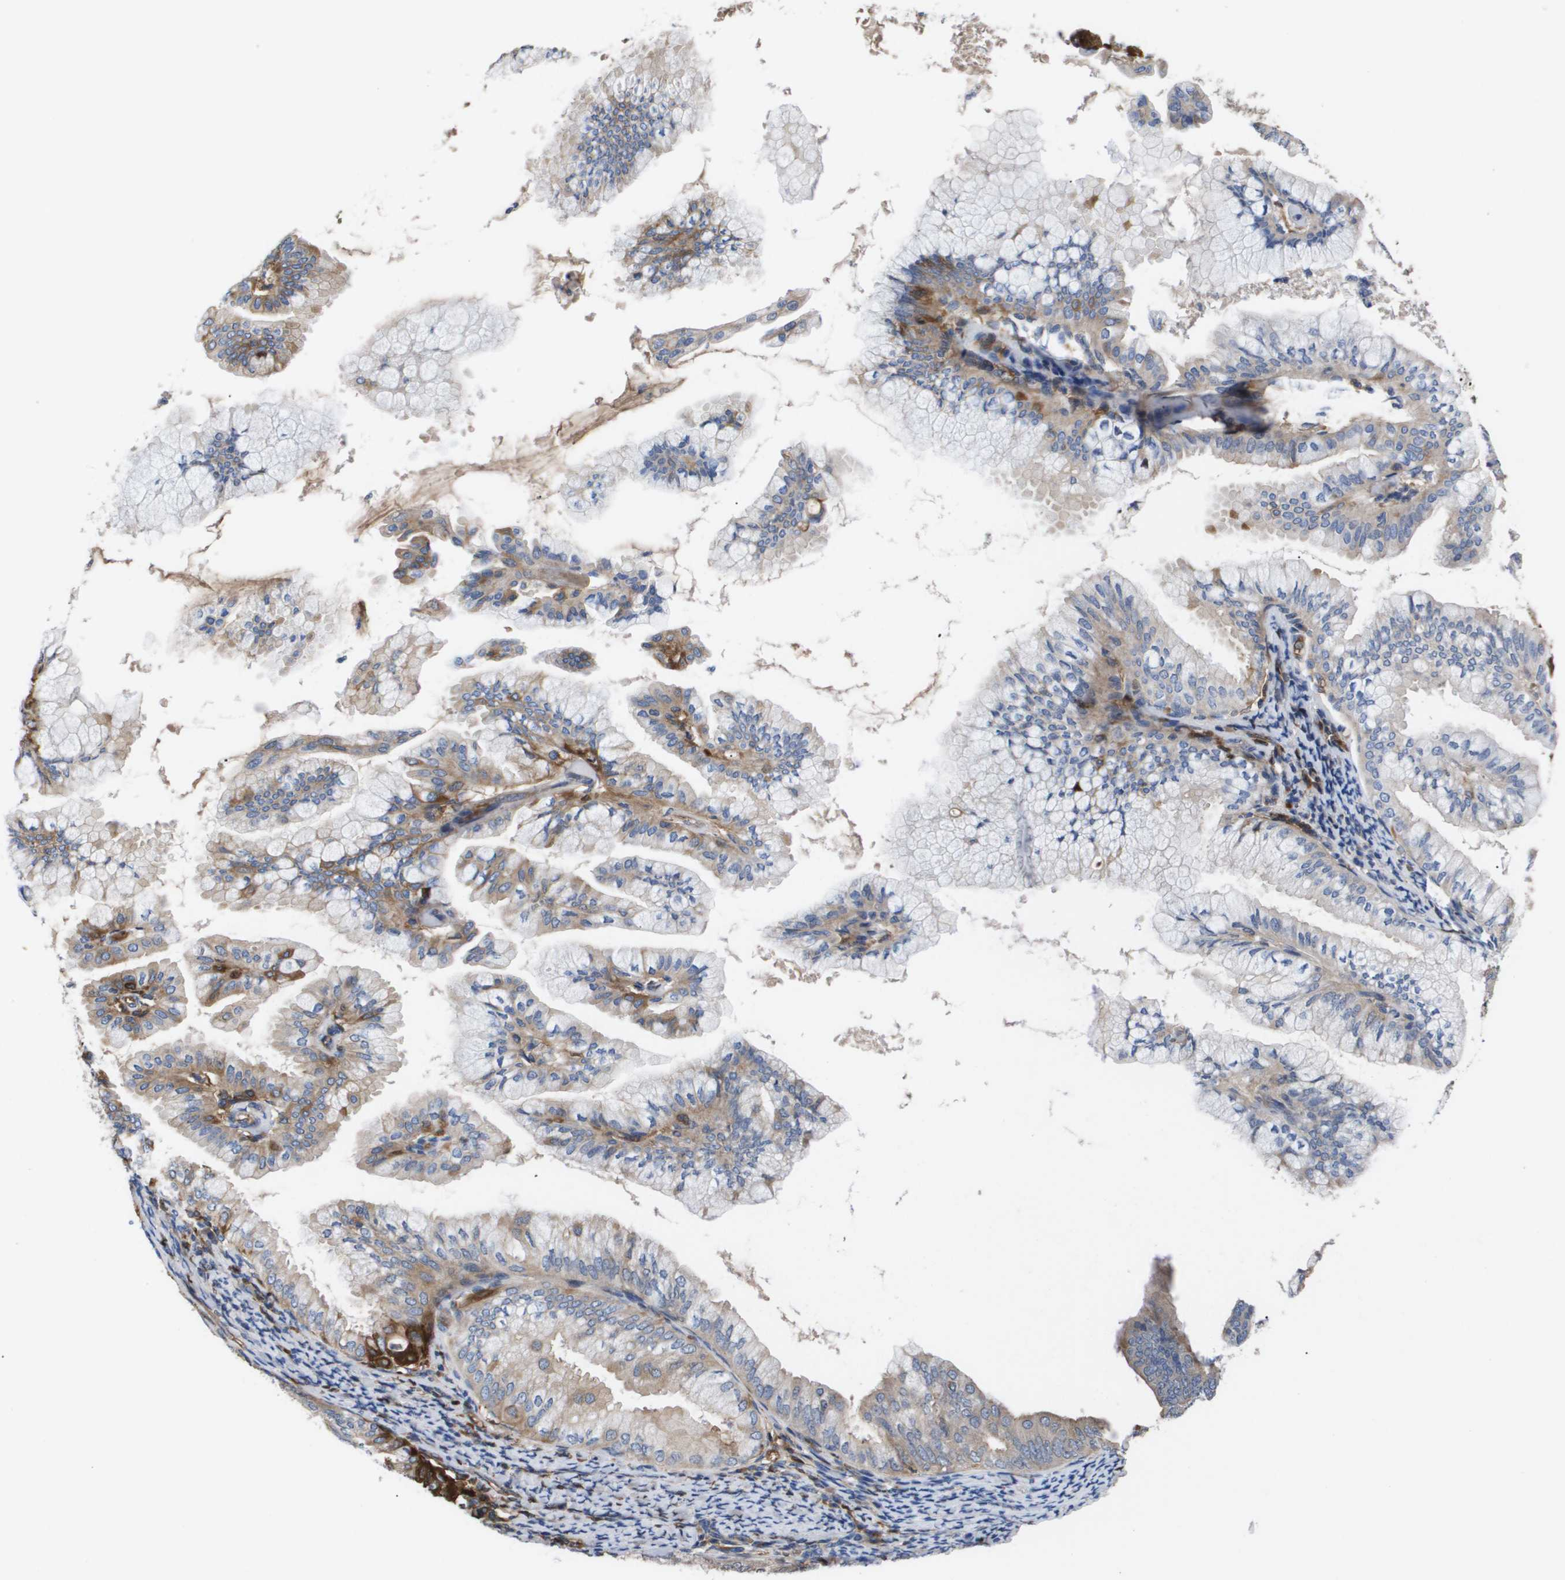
{"staining": {"intensity": "moderate", "quantity": "<25%", "location": "cytoplasmic/membranous"}, "tissue": "endometrial cancer", "cell_type": "Tumor cells", "image_type": "cancer", "snomed": [{"axis": "morphology", "description": "Adenocarcinoma, NOS"}, {"axis": "topography", "description": "Endometrium"}], "caption": "Endometrial cancer tissue demonstrates moderate cytoplasmic/membranous staining in approximately <25% of tumor cells The staining was performed using DAB, with brown indicating positive protein expression. Nuclei are stained blue with hematoxylin.", "gene": "SERPINA6", "patient": {"sex": "female", "age": 63}}